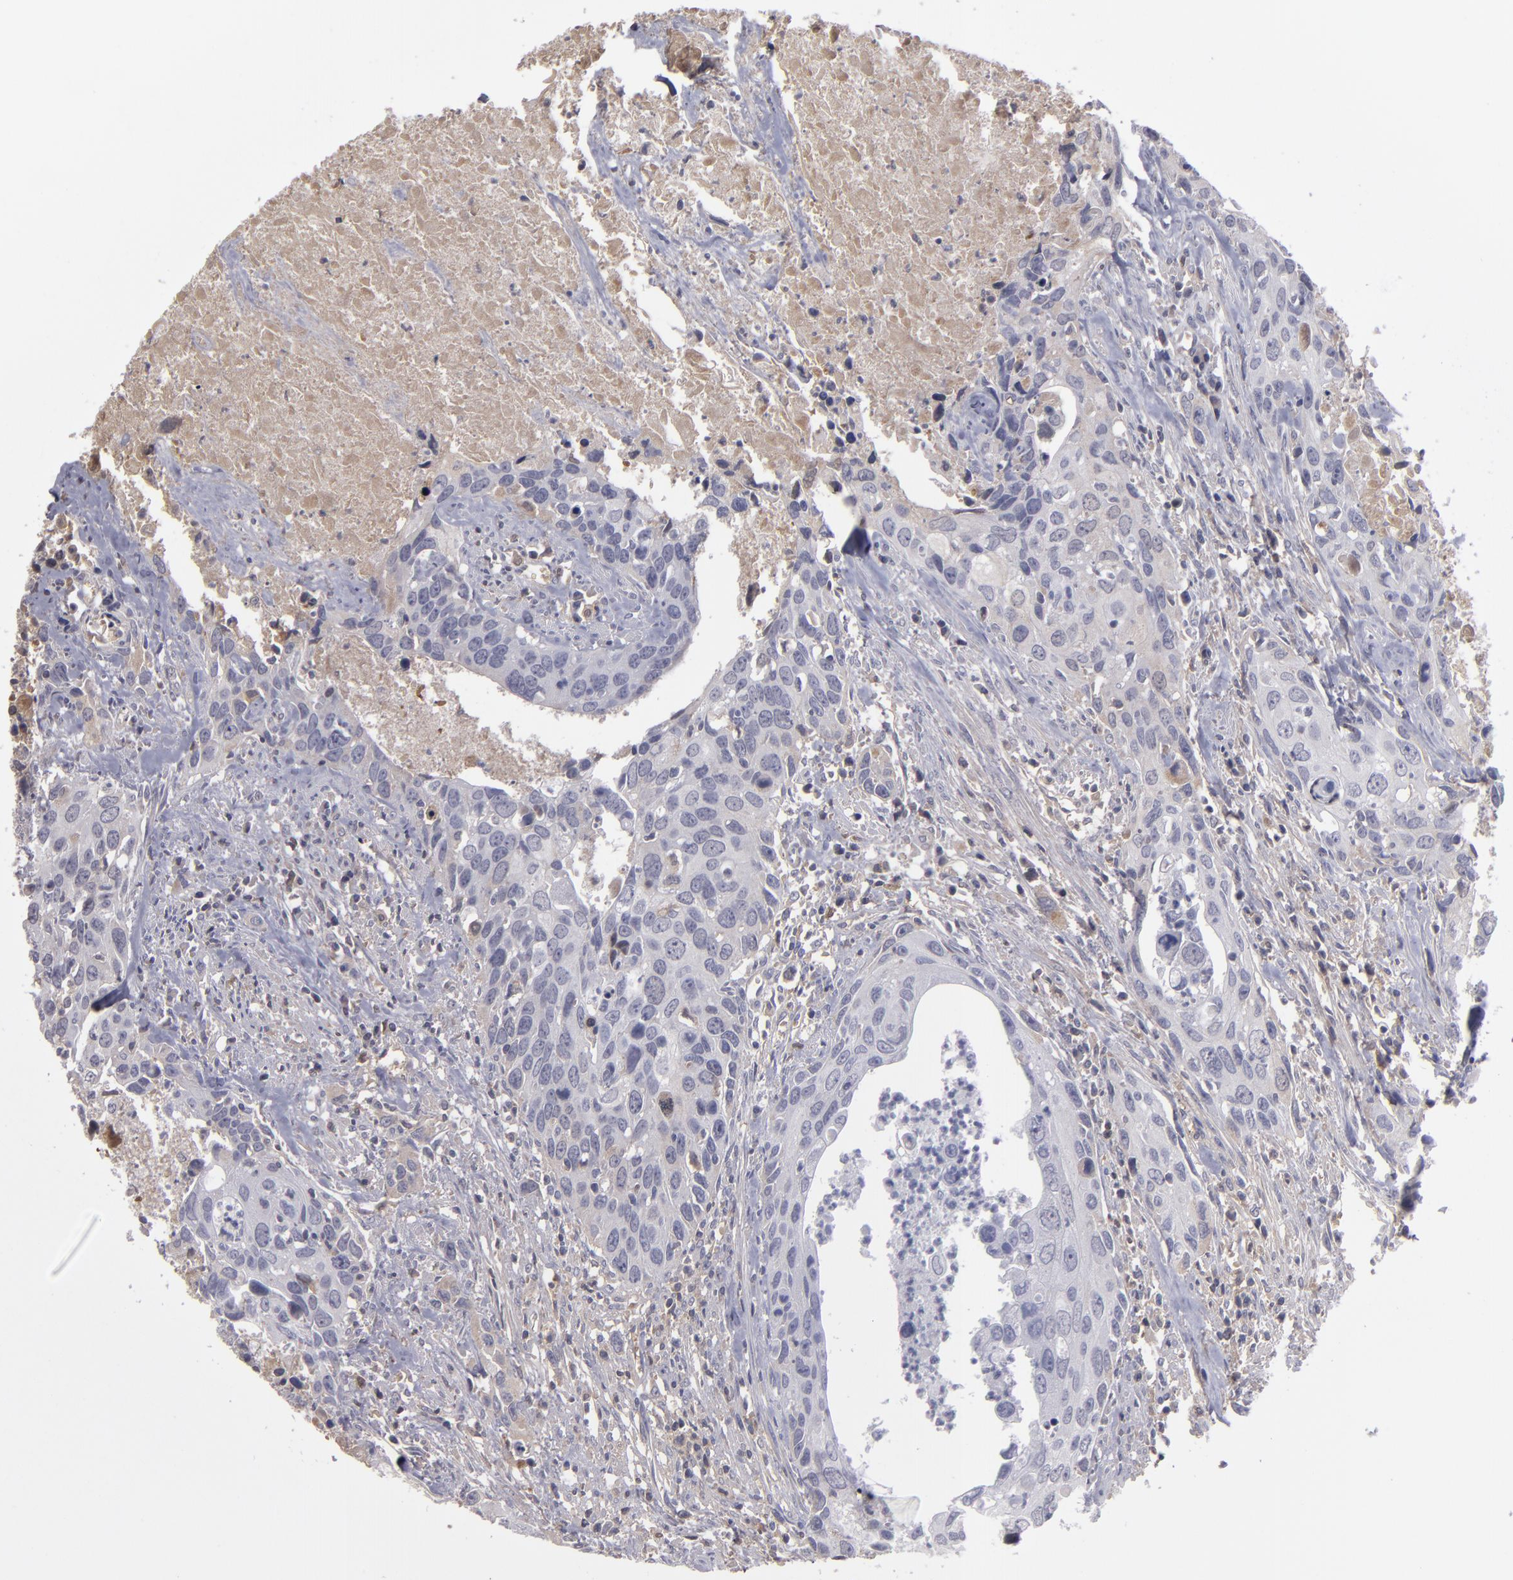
{"staining": {"intensity": "negative", "quantity": "none", "location": "none"}, "tissue": "urothelial cancer", "cell_type": "Tumor cells", "image_type": "cancer", "snomed": [{"axis": "morphology", "description": "Urothelial carcinoma, High grade"}, {"axis": "topography", "description": "Urinary bladder"}], "caption": "This histopathology image is of high-grade urothelial carcinoma stained with immunohistochemistry (IHC) to label a protein in brown with the nuclei are counter-stained blue. There is no expression in tumor cells. (DAB immunohistochemistry visualized using brightfield microscopy, high magnification).", "gene": "ITIH4", "patient": {"sex": "male", "age": 71}}